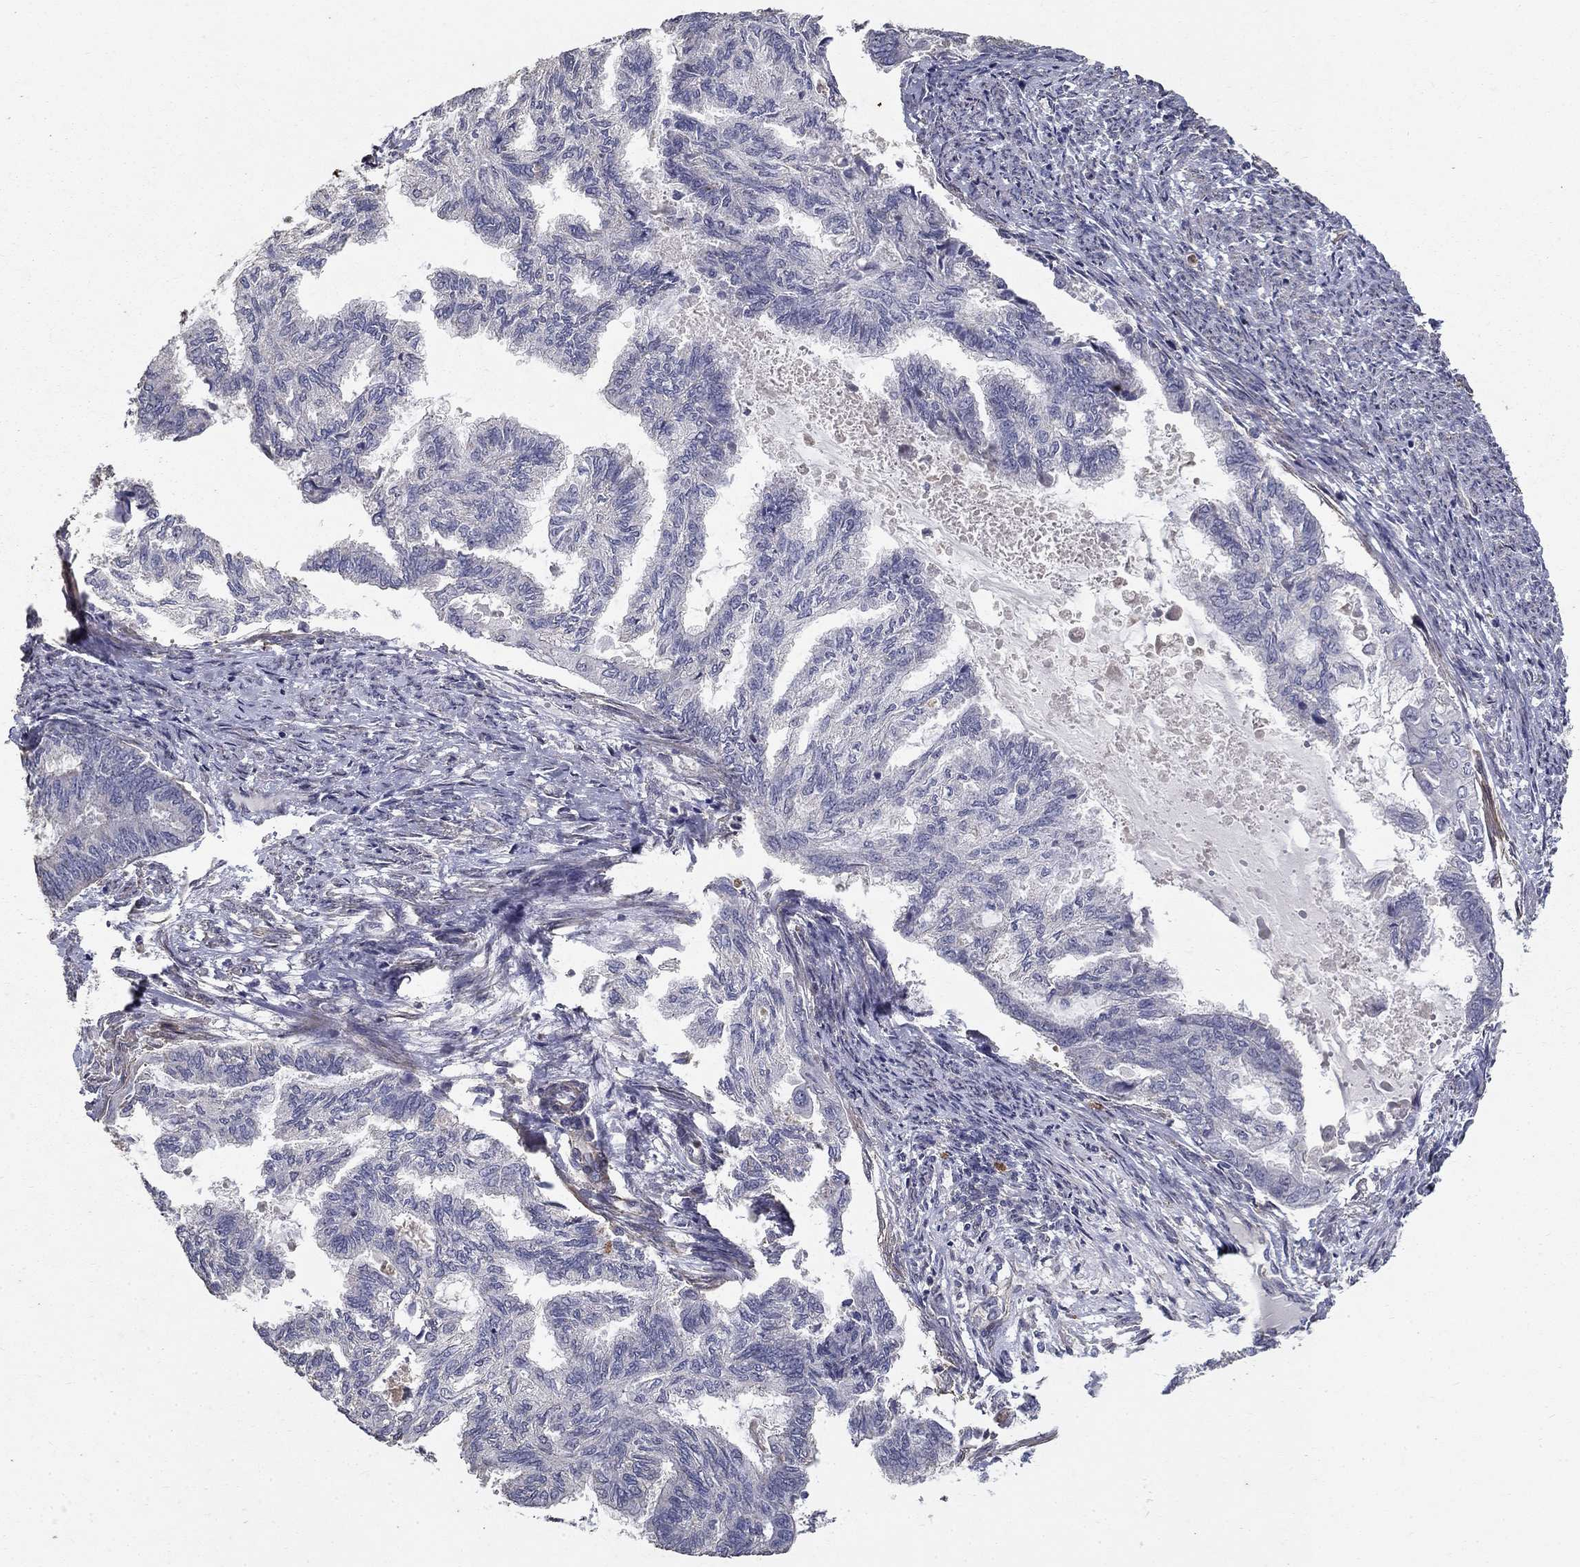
{"staining": {"intensity": "negative", "quantity": "none", "location": "none"}, "tissue": "endometrial cancer", "cell_type": "Tumor cells", "image_type": "cancer", "snomed": [{"axis": "morphology", "description": "Adenocarcinoma, NOS"}, {"axis": "topography", "description": "Endometrium"}], "caption": "Tumor cells show no significant protein staining in adenocarcinoma (endometrial).", "gene": "MPP2", "patient": {"sex": "female", "age": 86}}